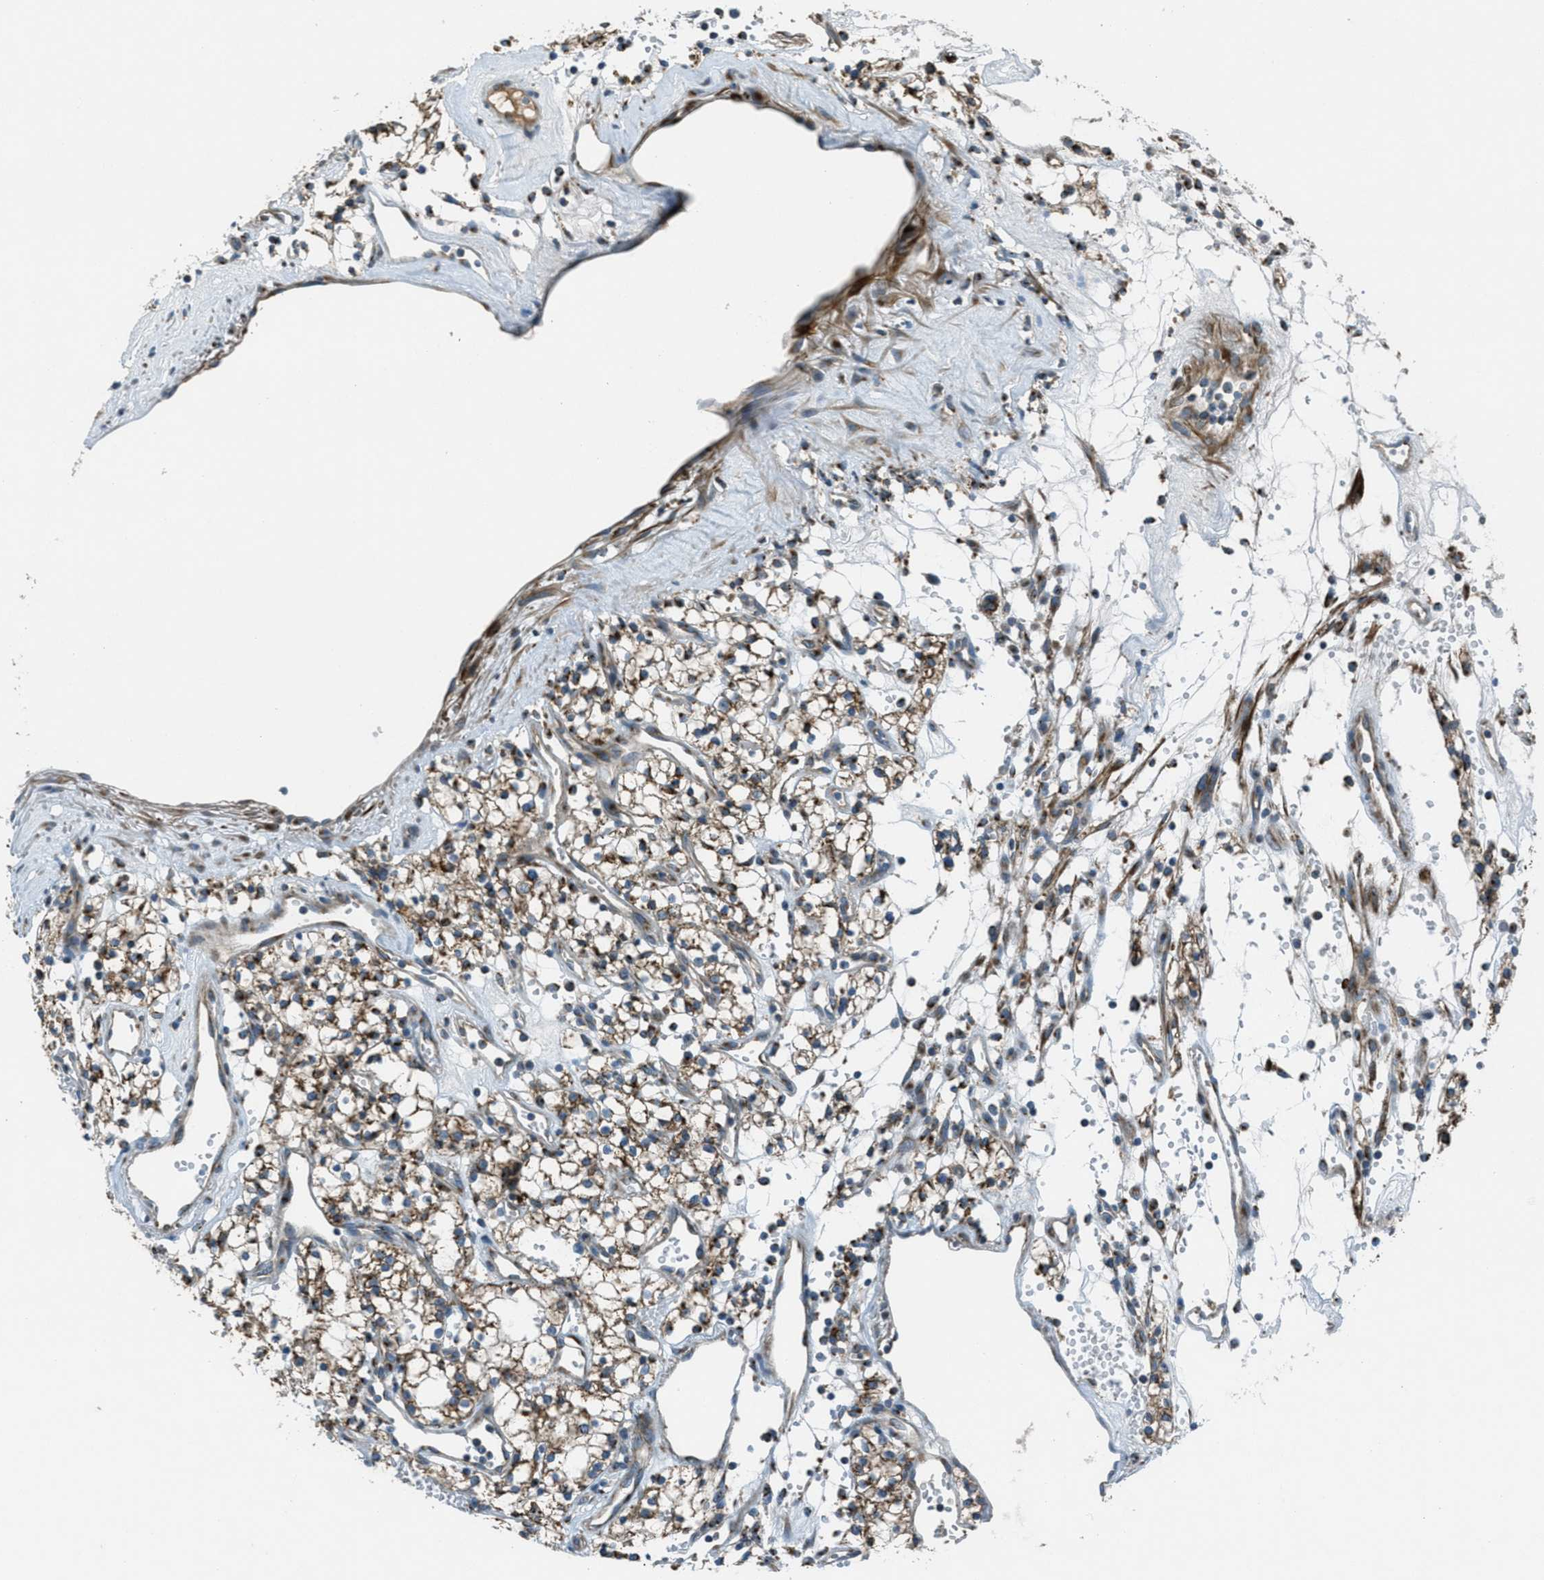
{"staining": {"intensity": "moderate", "quantity": ">75%", "location": "cytoplasmic/membranous"}, "tissue": "renal cancer", "cell_type": "Tumor cells", "image_type": "cancer", "snomed": [{"axis": "morphology", "description": "Adenocarcinoma, NOS"}, {"axis": "topography", "description": "Kidney"}], "caption": "Moderate cytoplasmic/membranous protein staining is present in approximately >75% of tumor cells in adenocarcinoma (renal).", "gene": "BCKDK", "patient": {"sex": "male", "age": 59}}